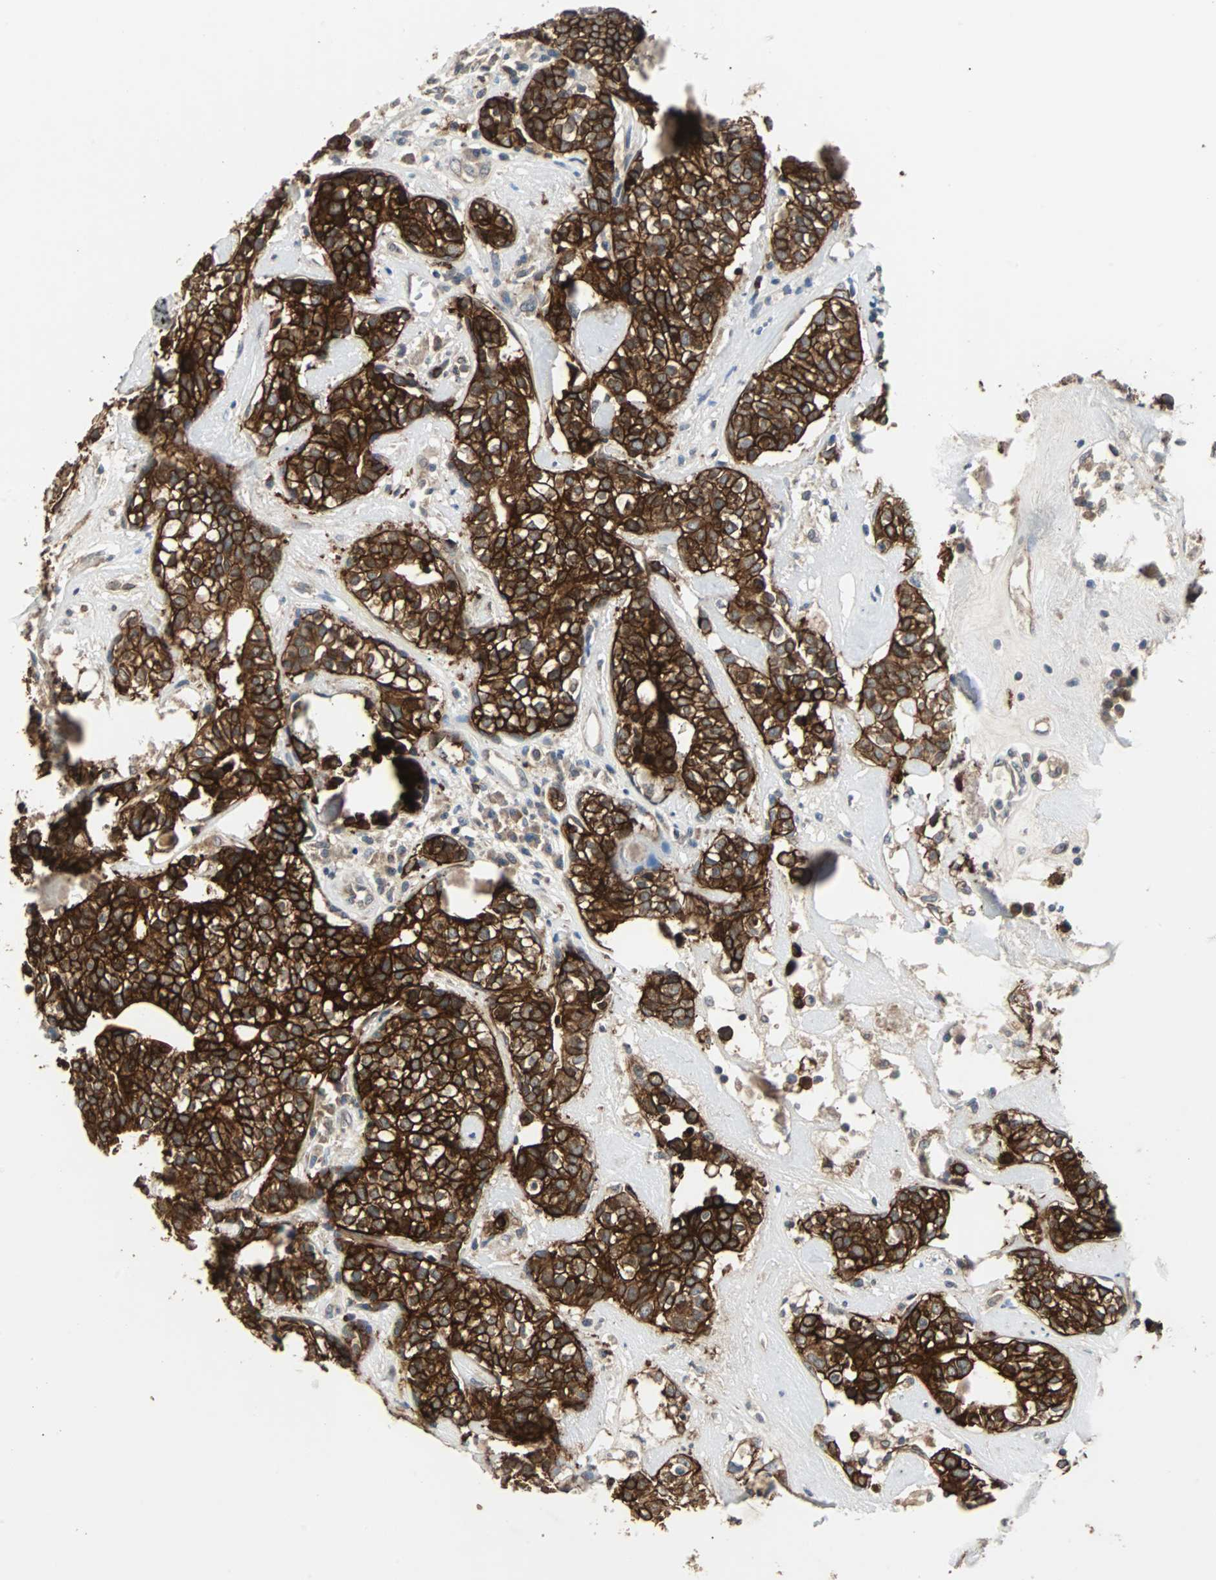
{"staining": {"intensity": "strong", "quantity": ">75%", "location": "cytoplasmic/membranous"}, "tissue": "head and neck cancer", "cell_type": "Tumor cells", "image_type": "cancer", "snomed": [{"axis": "morphology", "description": "Adenocarcinoma, NOS"}, {"axis": "topography", "description": "Salivary gland"}, {"axis": "topography", "description": "Head-Neck"}], "caption": "DAB immunohistochemical staining of human head and neck cancer (adenocarcinoma) demonstrates strong cytoplasmic/membranous protein positivity in about >75% of tumor cells. Using DAB (3,3'-diaminobenzidine) (brown) and hematoxylin (blue) stains, captured at high magnification using brightfield microscopy.", "gene": "CMC2", "patient": {"sex": "female", "age": 65}}